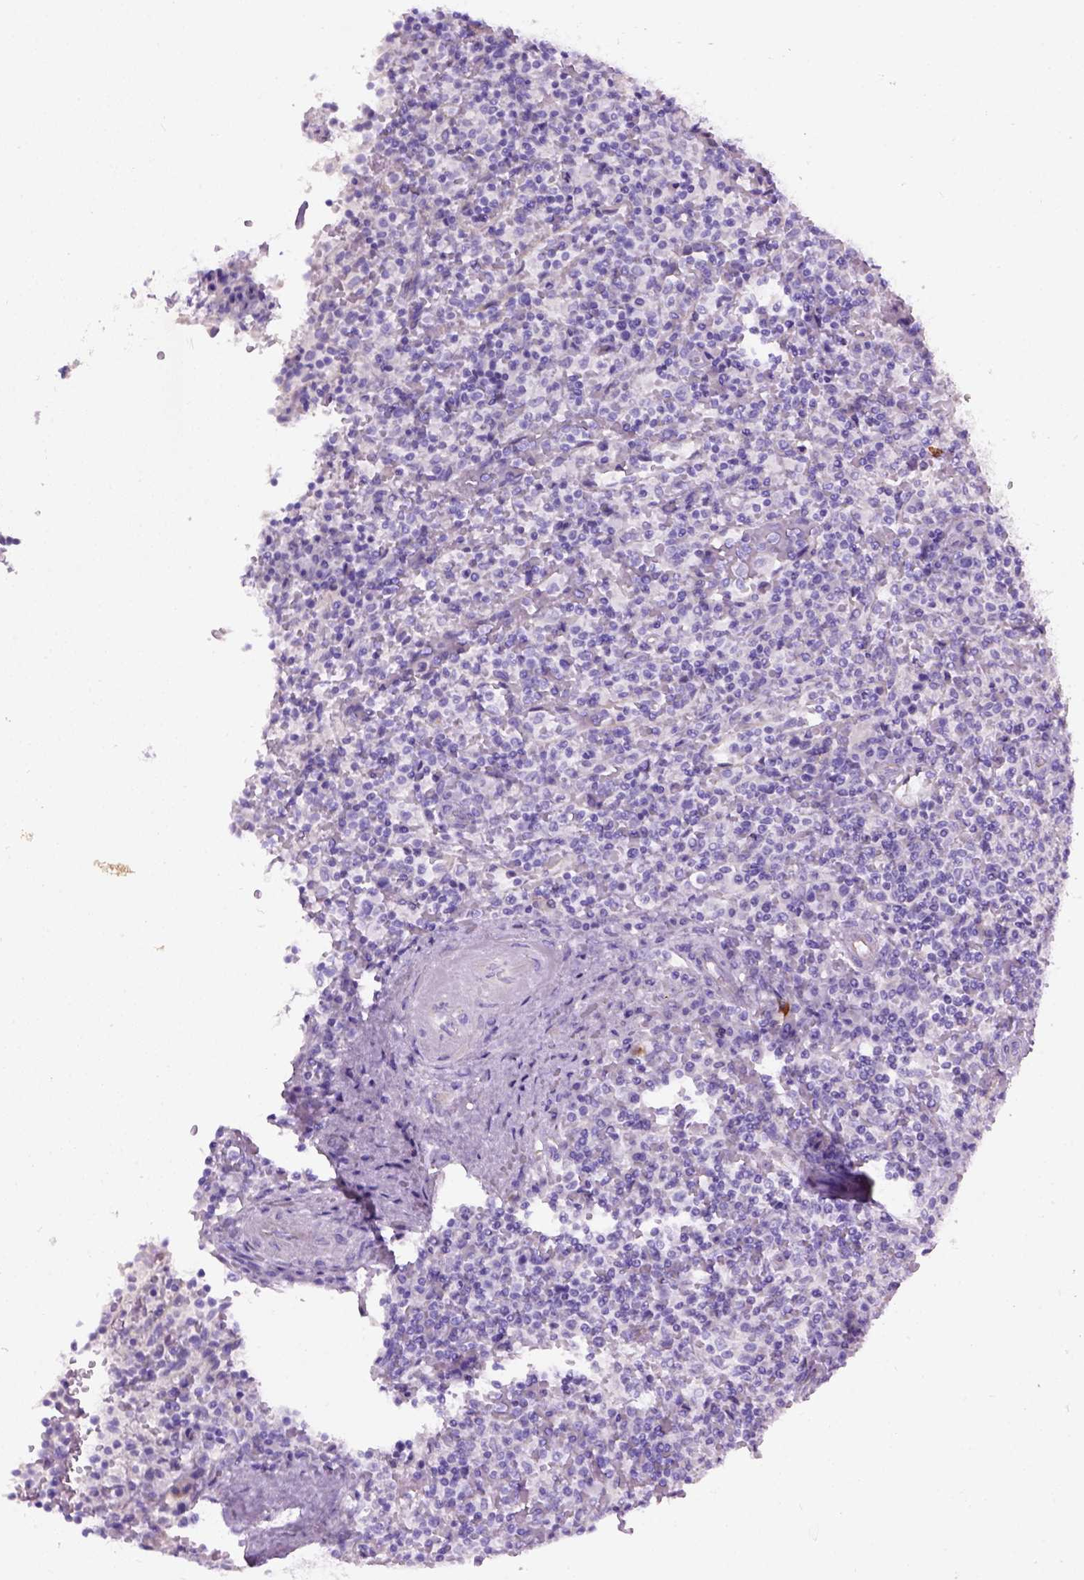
{"staining": {"intensity": "negative", "quantity": "none", "location": "none"}, "tissue": "lymphoma", "cell_type": "Tumor cells", "image_type": "cancer", "snomed": [{"axis": "morphology", "description": "Malignant lymphoma, non-Hodgkin's type, Low grade"}, {"axis": "topography", "description": "Spleen"}], "caption": "Immunohistochemical staining of low-grade malignant lymphoma, non-Hodgkin's type exhibits no significant expression in tumor cells.", "gene": "GABRB2", "patient": {"sex": "male", "age": 62}}